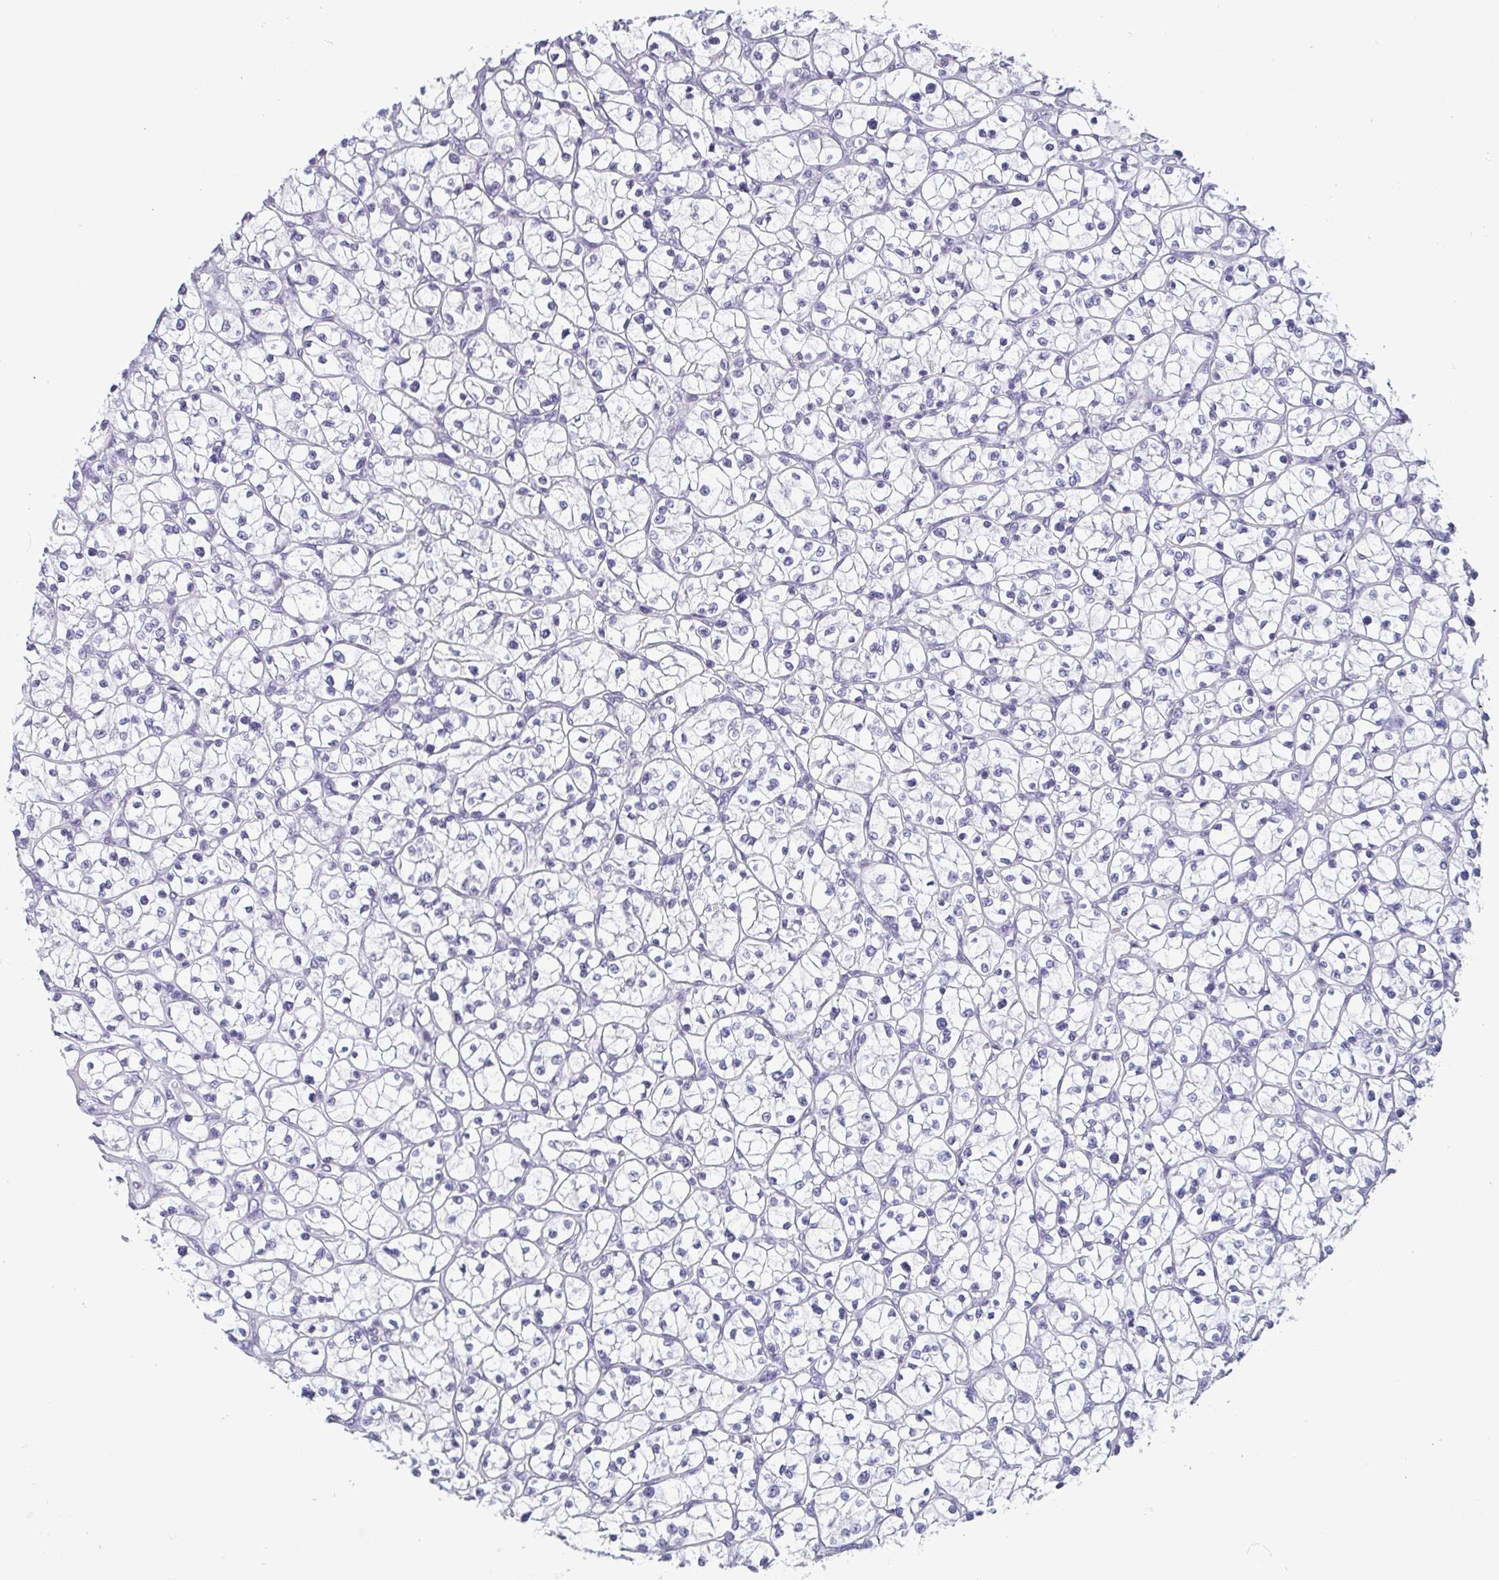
{"staining": {"intensity": "negative", "quantity": "none", "location": "none"}, "tissue": "renal cancer", "cell_type": "Tumor cells", "image_type": "cancer", "snomed": [{"axis": "morphology", "description": "Adenocarcinoma, NOS"}, {"axis": "topography", "description": "Kidney"}], "caption": "Renal cancer (adenocarcinoma) stained for a protein using immunohistochemistry (IHC) shows no staining tumor cells.", "gene": "KRT78", "patient": {"sex": "female", "age": 64}}